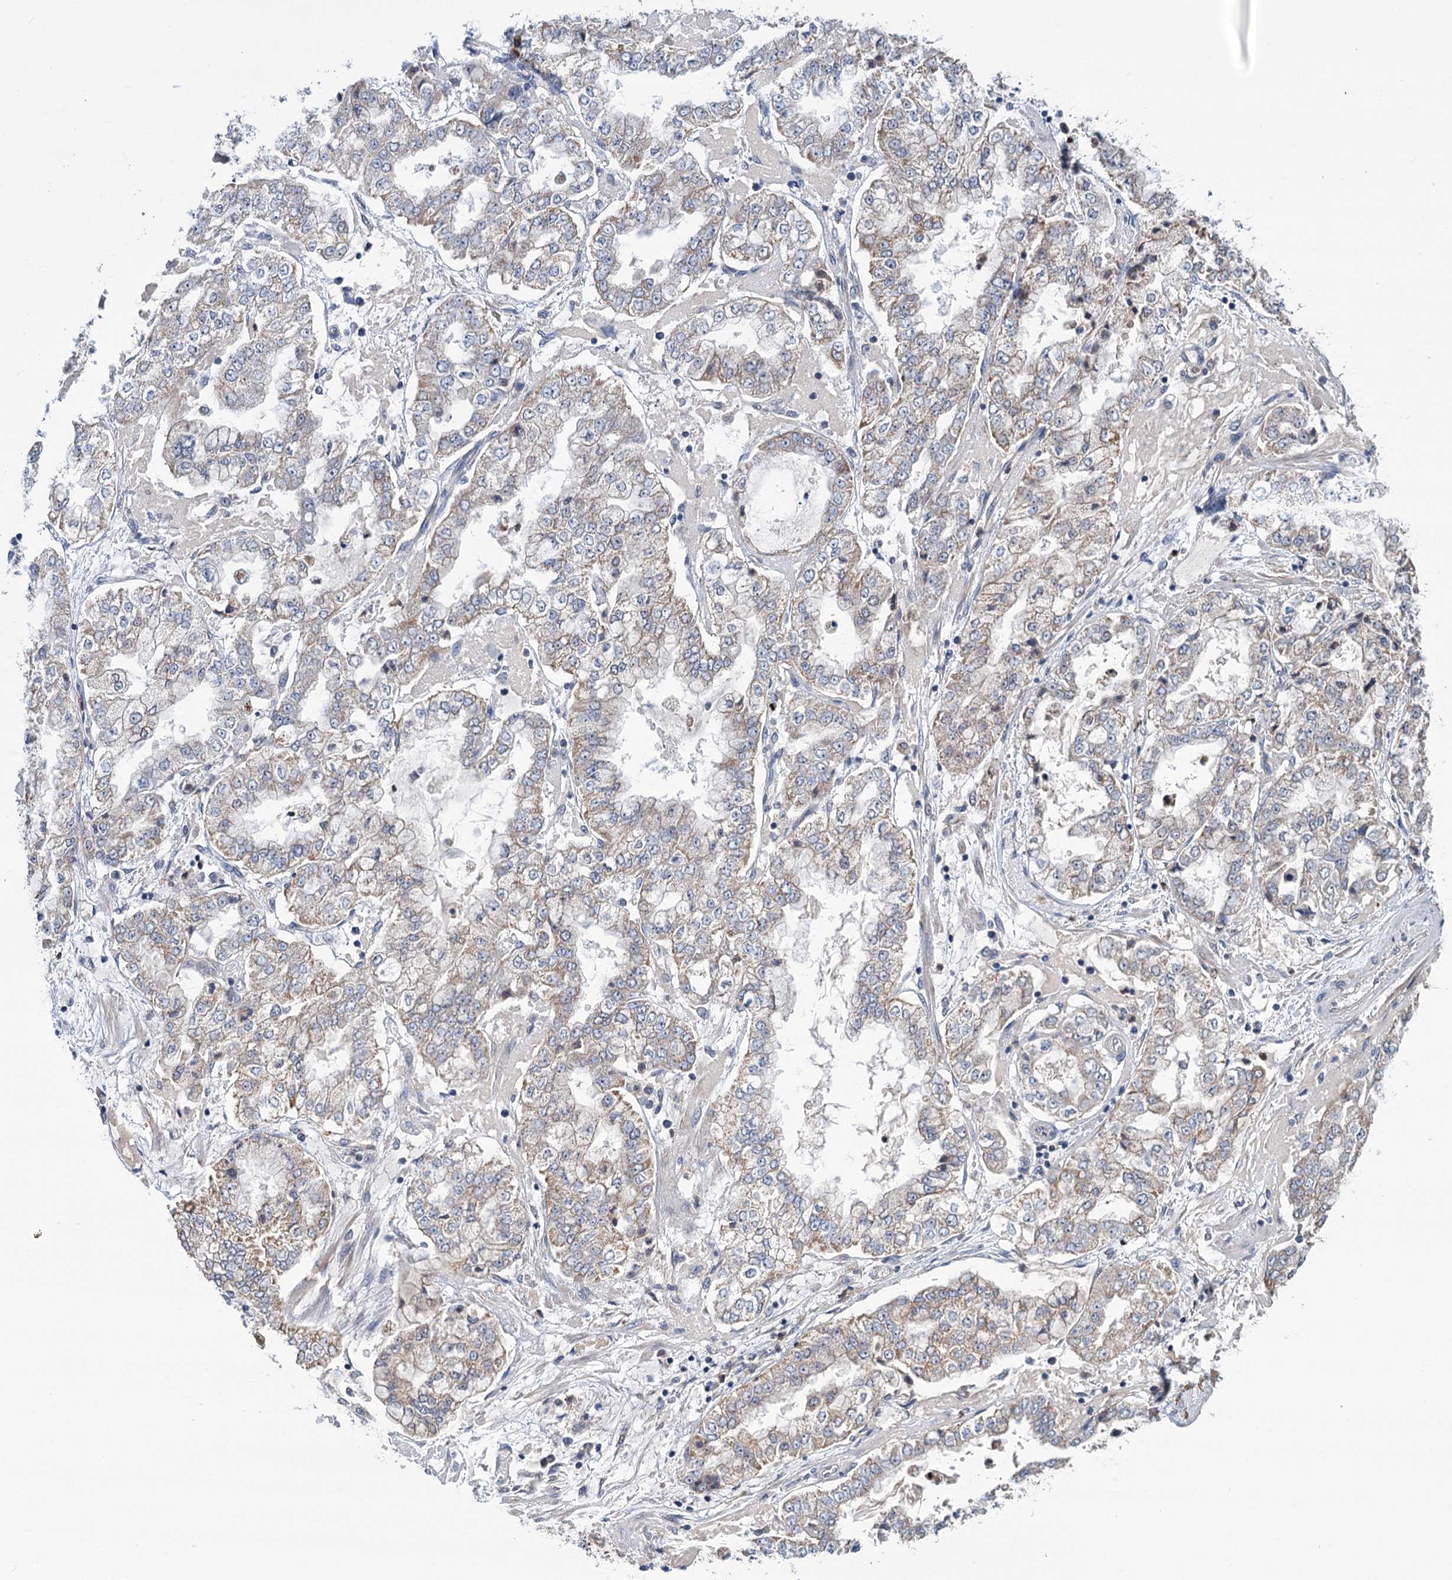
{"staining": {"intensity": "weak", "quantity": "<25%", "location": "cytoplasmic/membranous"}, "tissue": "stomach cancer", "cell_type": "Tumor cells", "image_type": "cancer", "snomed": [{"axis": "morphology", "description": "Adenocarcinoma, NOS"}, {"axis": "topography", "description": "Stomach"}], "caption": "Tumor cells are negative for brown protein staining in stomach adenocarcinoma.", "gene": "DYNC2H1", "patient": {"sex": "male", "age": 76}}